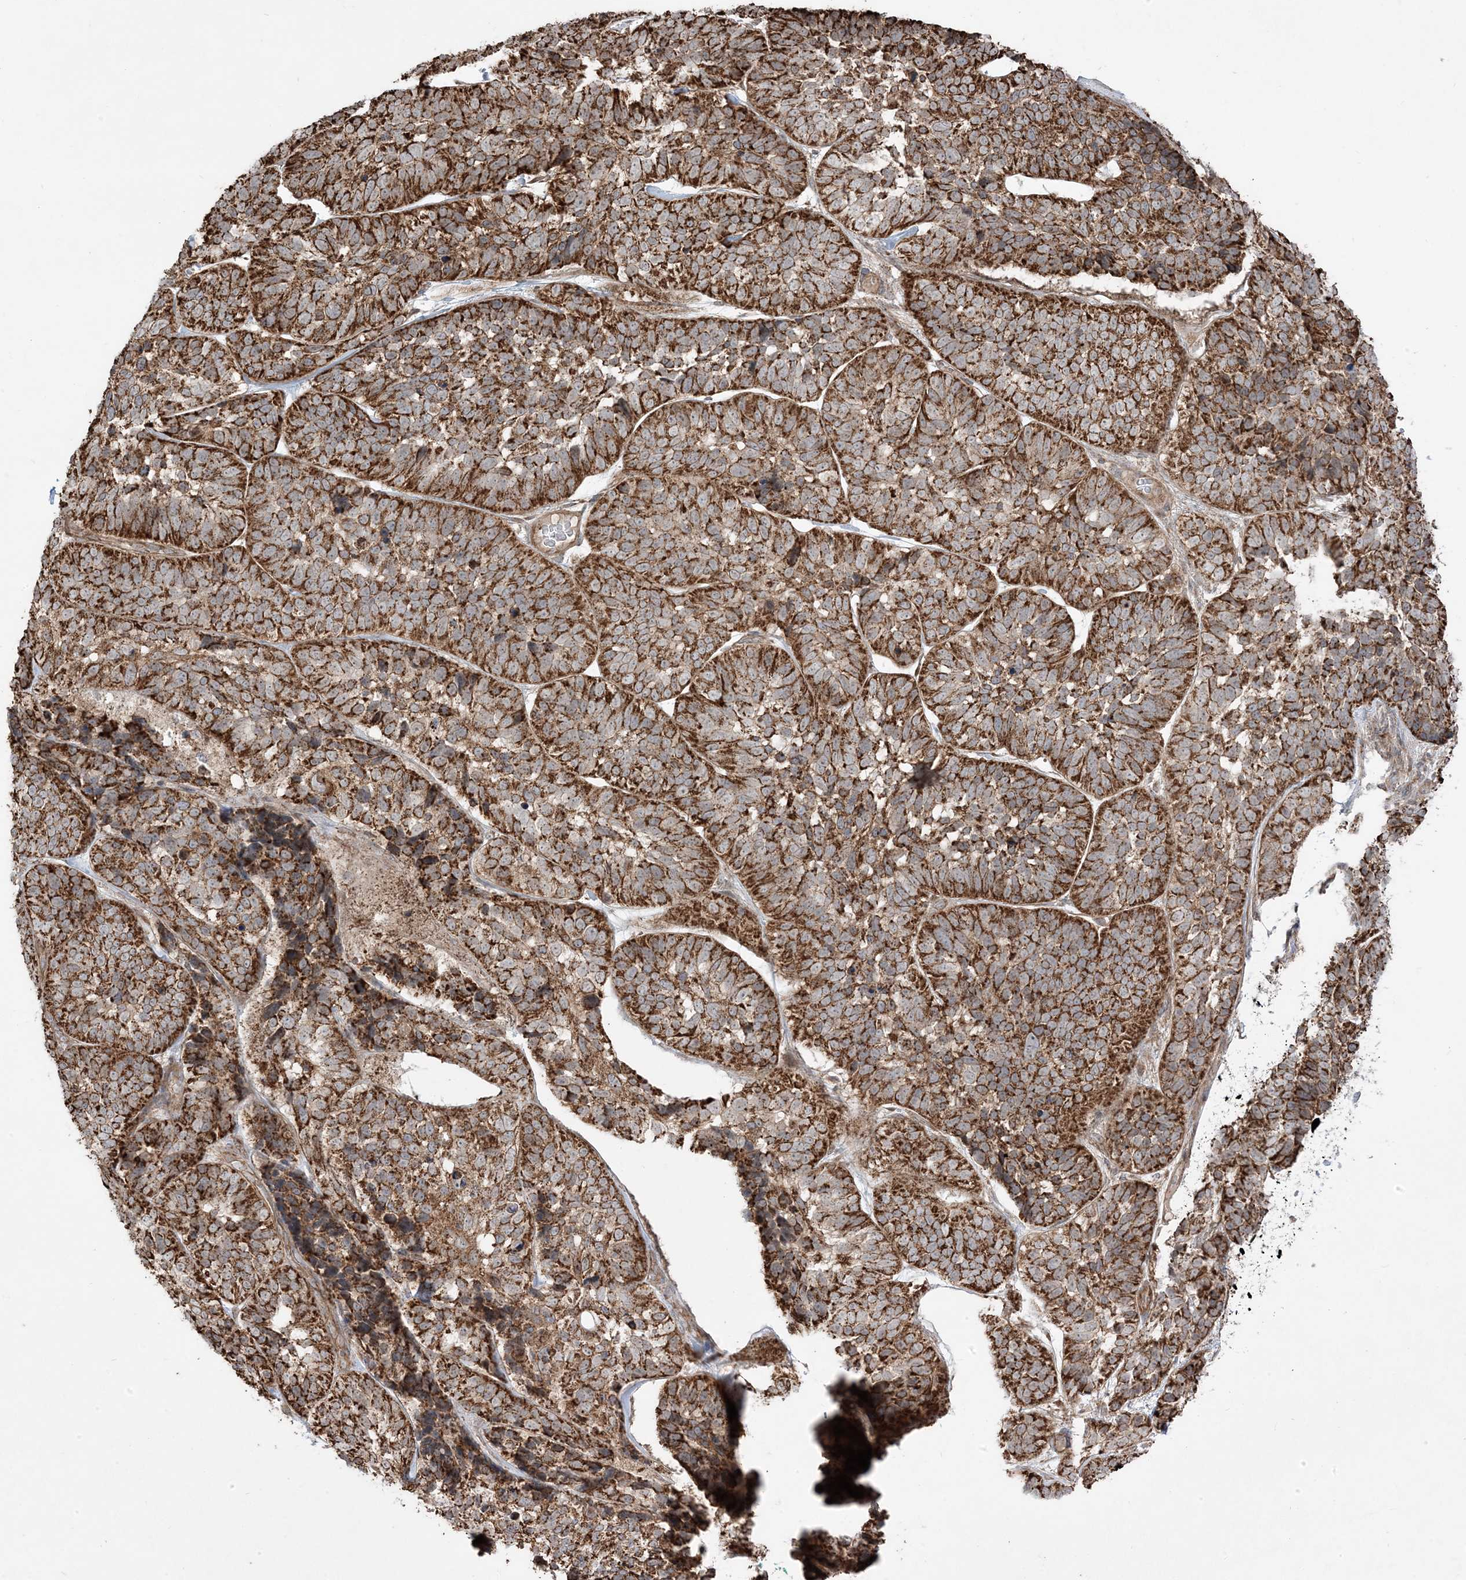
{"staining": {"intensity": "strong", "quantity": ">75%", "location": "cytoplasmic/membranous"}, "tissue": "skin cancer", "cell_type": "Tumor cells", "image_type": "cancer", "snomed": [{"axis": "morphology", "description": "Basal cell carcinoma"}, {"axis": "topography", "description": "Skin"}], "caption": "This image displays immunohistochemistry staining of human basal cell carcinoma (skin), with high strong cytoplasmic/membranous staining in approximately >75% of tumor cells.", "gene": "CLUAP1", "patient": {"sex": "male", "age": 62}}